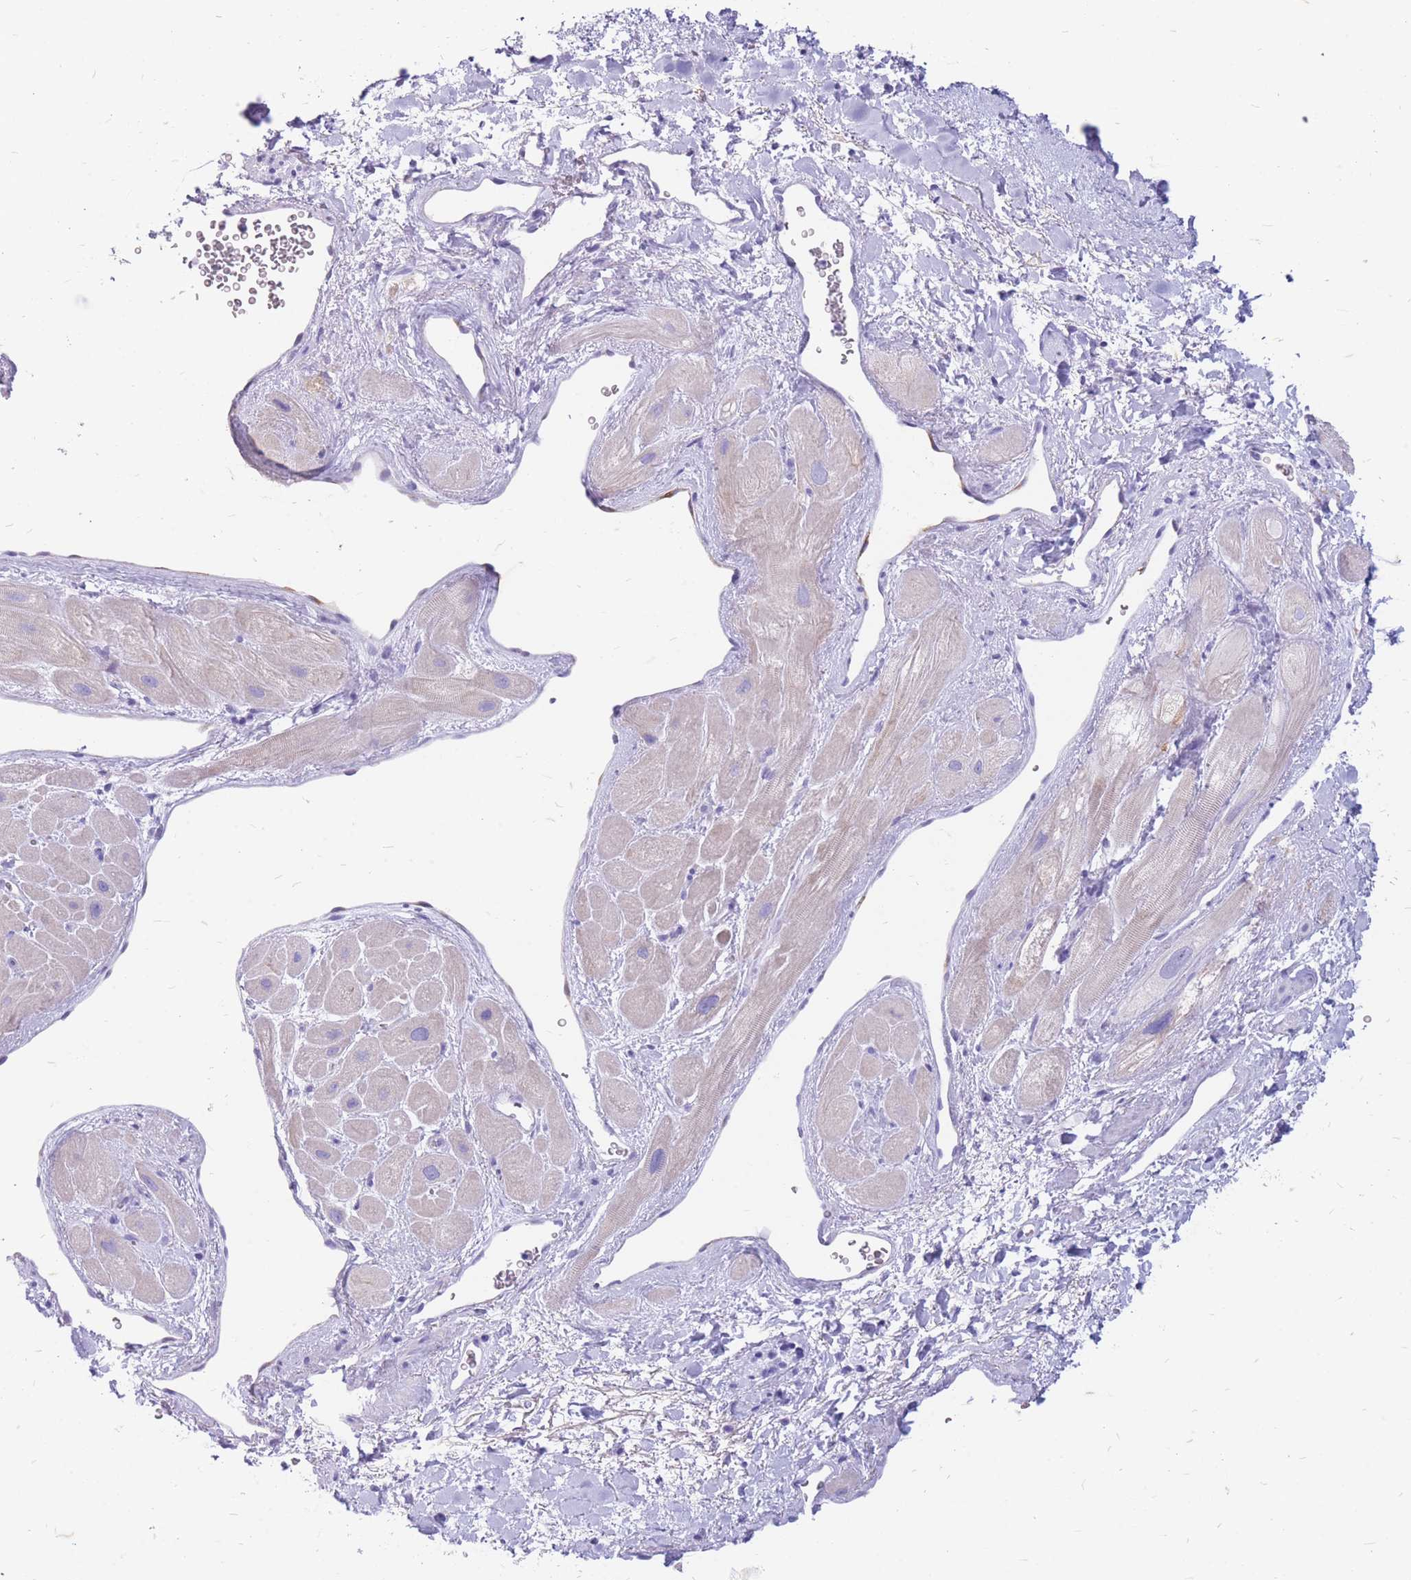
{"staining": {"intensity": "negative", "quantity": "none", "location": "none"}, "tissue": "heart muscle", "cell_type": "Cardiomyocytes", "image_type": "normal", "snomed": [{"axis": "morphology", "description": "Normal tissue, NOS"}, {"axis": "topography", "description": "Heart"}], "caption": "Heart muscle was stained to show a protein in brown. There is no significant expression in cardiomyocytes. Brightfield microscopy of immunohistochemistry (IHC) stained with DAB (brown) and hematoxylin (blue), captured at high magnification.", "gene": "ZFP37", "patient": {"sex": "male", "age": 49}}